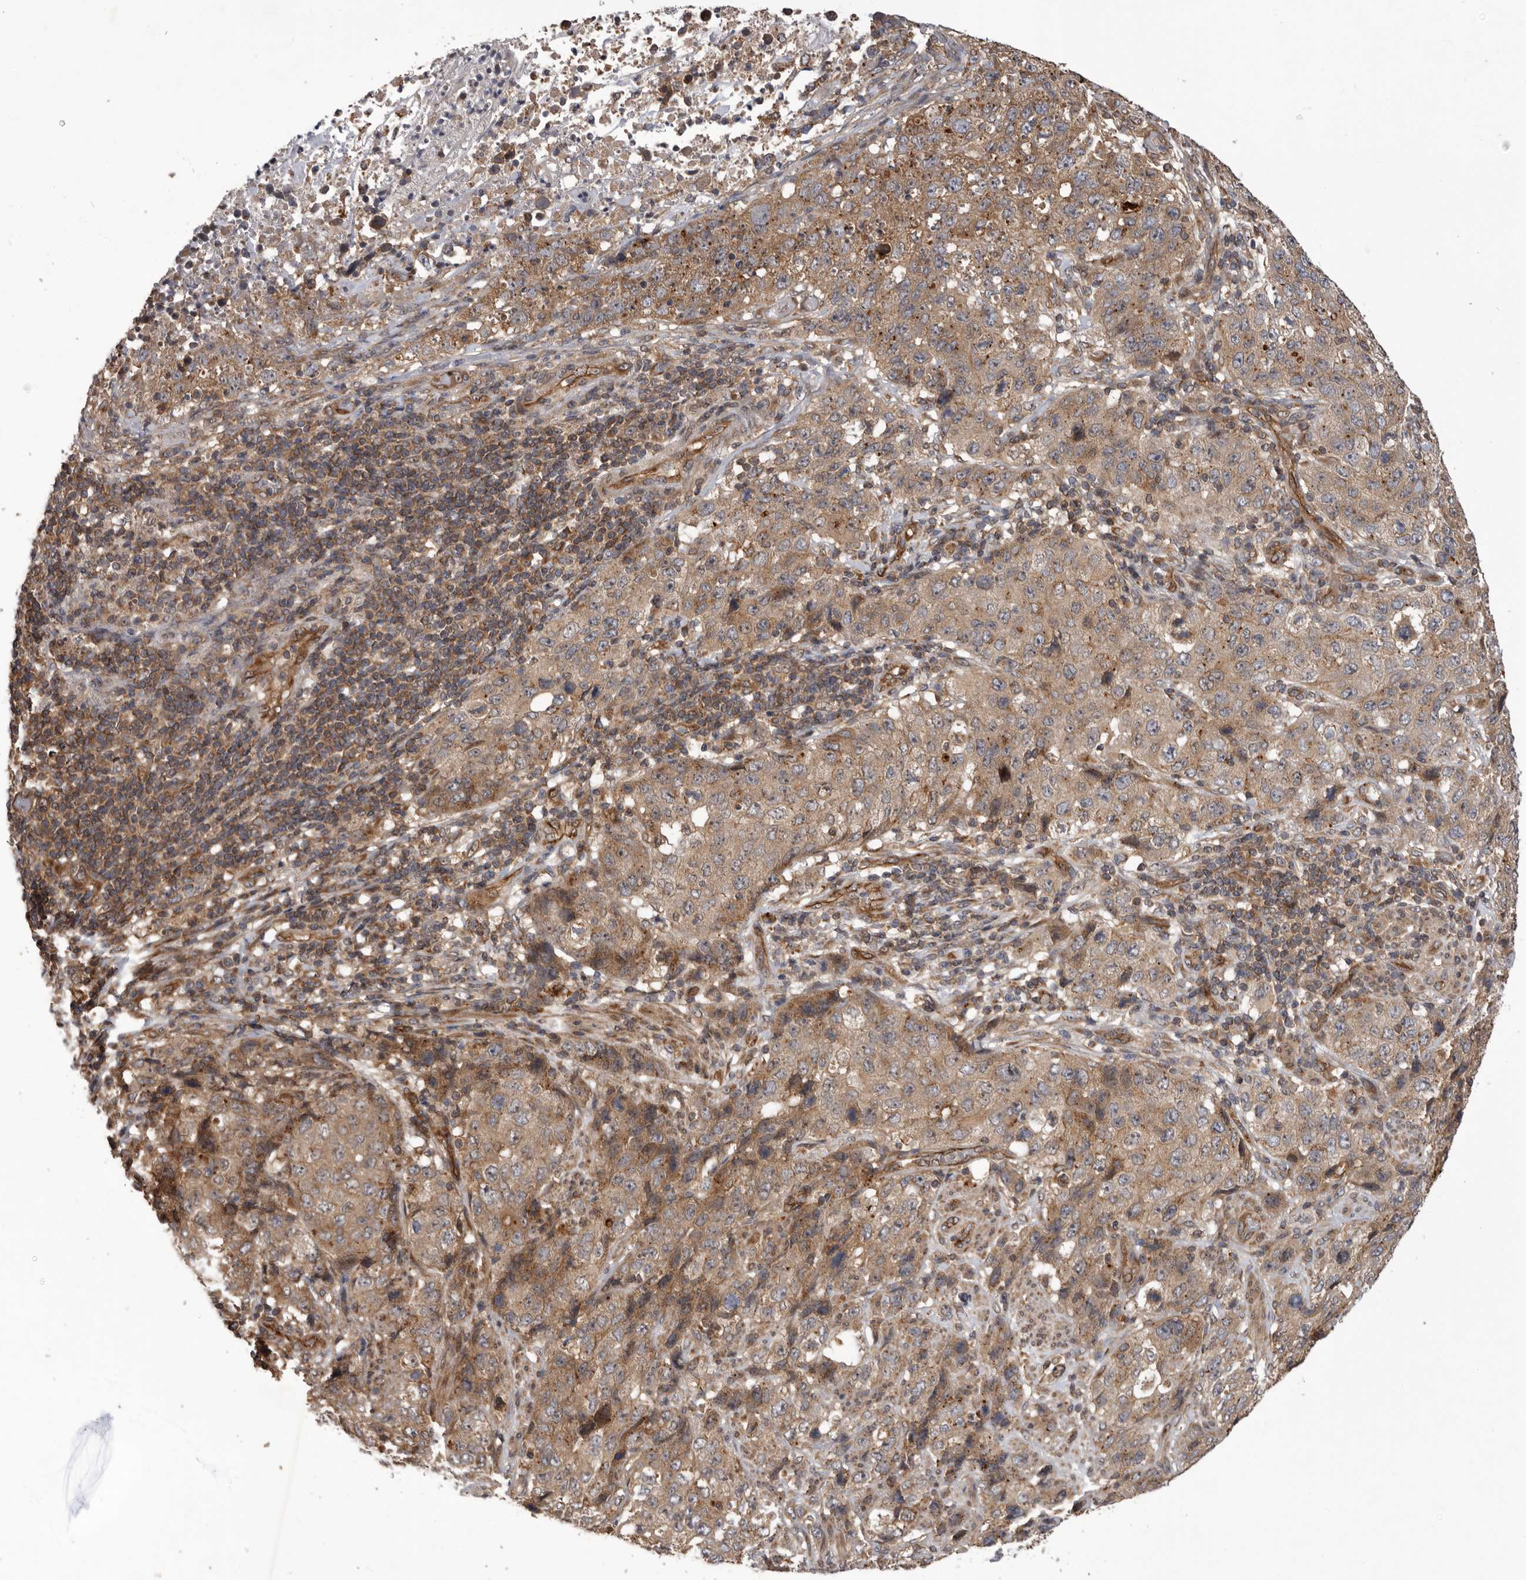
{"staining": {"intensity": "moderate", "quantity": ">75%", "location": "cytoplasmic/membranous"}, "tissue": "stomach cancer", "cell_type": "Tumor cells", "image_type": "cancer", "snomed": [{"axis": "morphology", "description": "Adenocarcinoma, NOS"}, {"axis": "topography", "description": "Stomach"}], "caption": "Immunohistochemical staining of human adenocarcinoma (stomach) demonstrates moderate cytoplasmic/membranous protein expression in about >75% of tumor cells. The protein is stained brown, and the nuclei are stained in blue (DAB (3,3'-diaminobenzidine) IHC with brightfield microscopy, high magnification).", "gene": "DHDDS", "patient": {"sex": "male", "age": 48}}